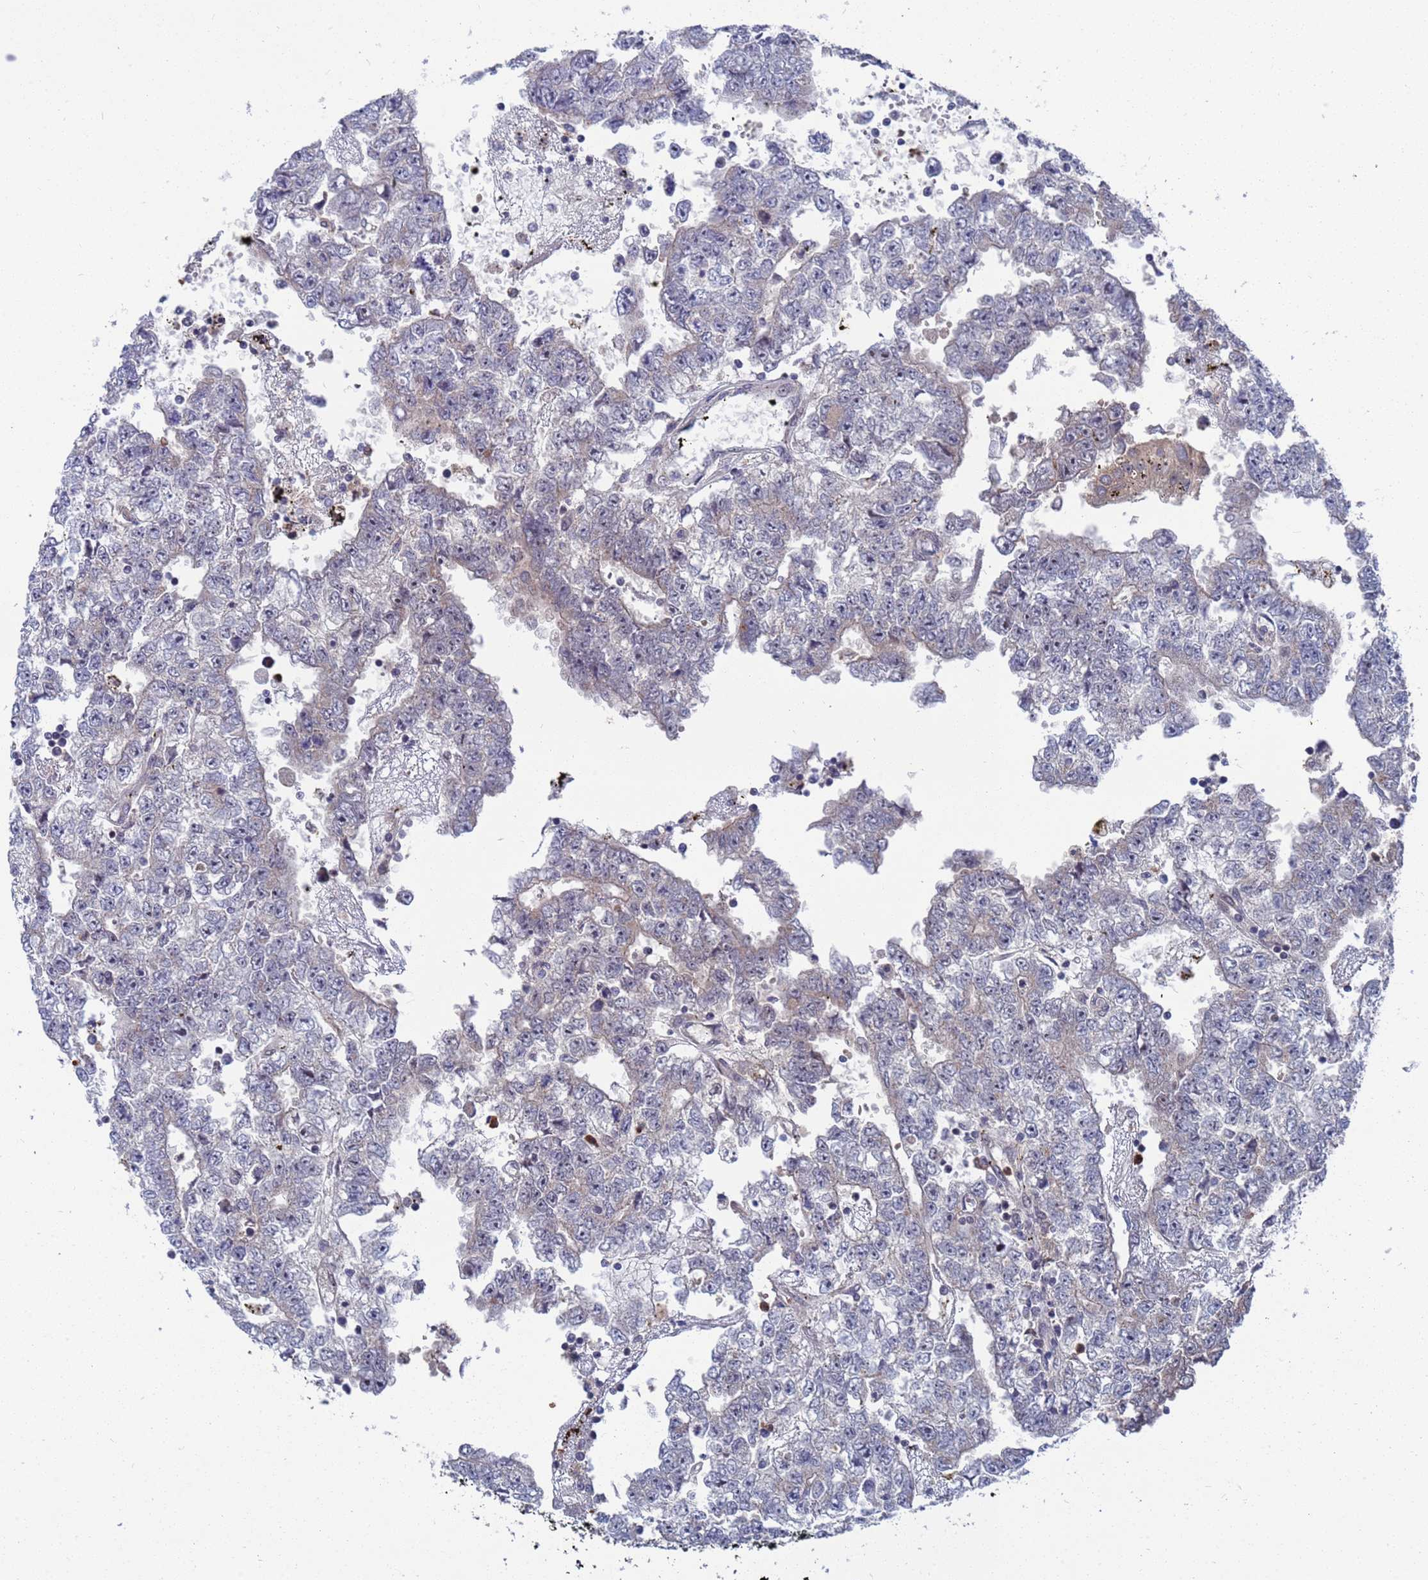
{"staining": {"intensity": "negative", "quantity": "none", "location": "none"}, "tissue": "testis cancer", "cell_type": "Tumor cells", "image_type": "cancer", "snomed": [{"axis": "morphology", "description": "Carcinoma, Embryonal, NOS"}, {"axis": "topography", "description": "Testis"}], "caption": "The histopathology image exhibits no staining of tumor cells in embryonal carcinoma (testis).", "gene": "TMBIM6", "patient": {"sex": "male", "age": 25}}